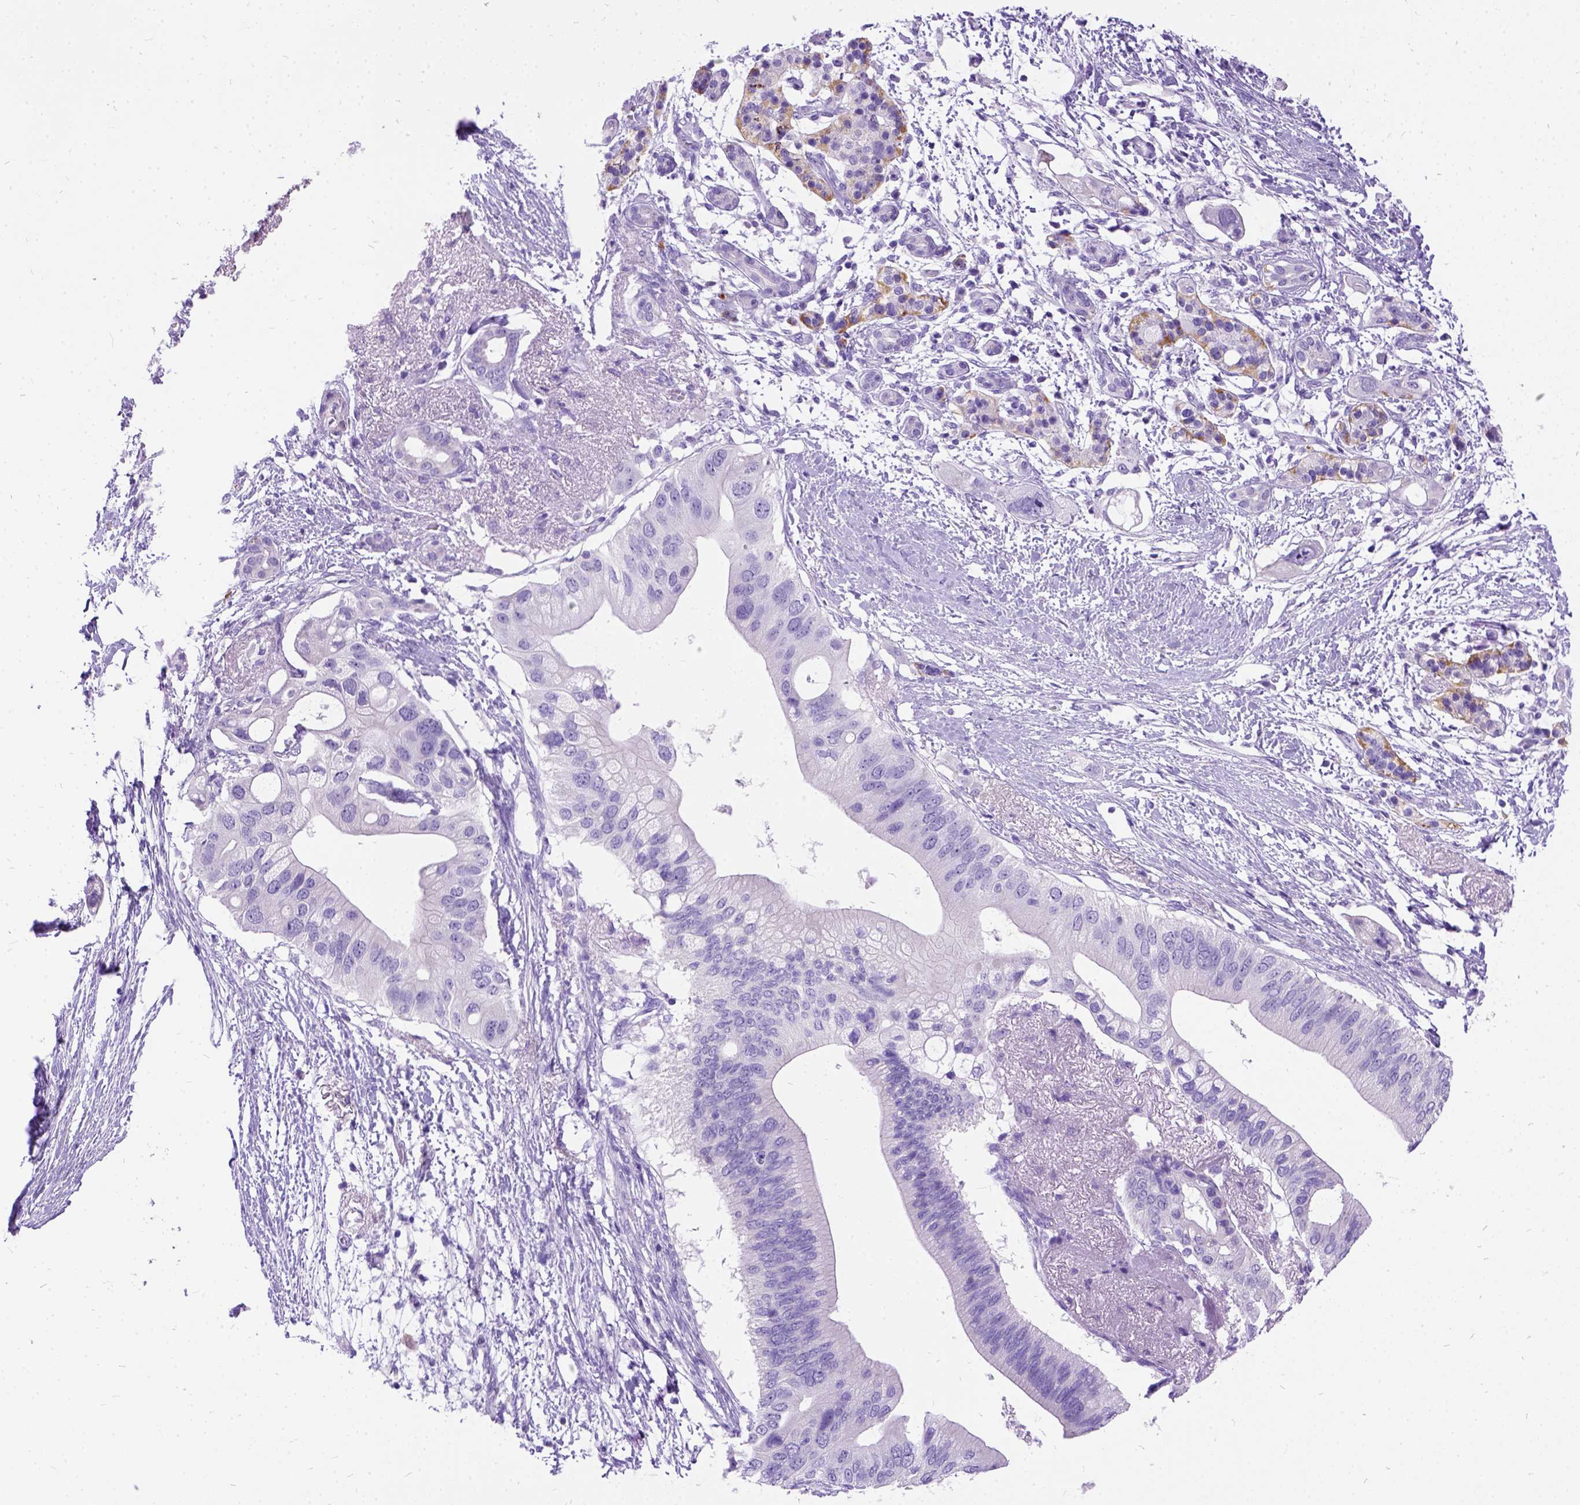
{"staining": {"intensity": "negative", "quantity": "none", "location": "none"}, "tissue": "pancreatic cancer", "cell_type": "Tumor cells", "image_type": "cancer", "snomed": [{"axis": "morphology", "description": "Adenocarcinoma, NOS"}, {"axis": "topography", "description": "Pancreas"}], "caption": "DAB (3,3'-diaminobenzidine) immunohistochemical staining of pancreatic adenocarcinoma displays no significant staining in tumor cells.", "gene": "PRG2", "patient": {"sex": "female", "age": 72}}